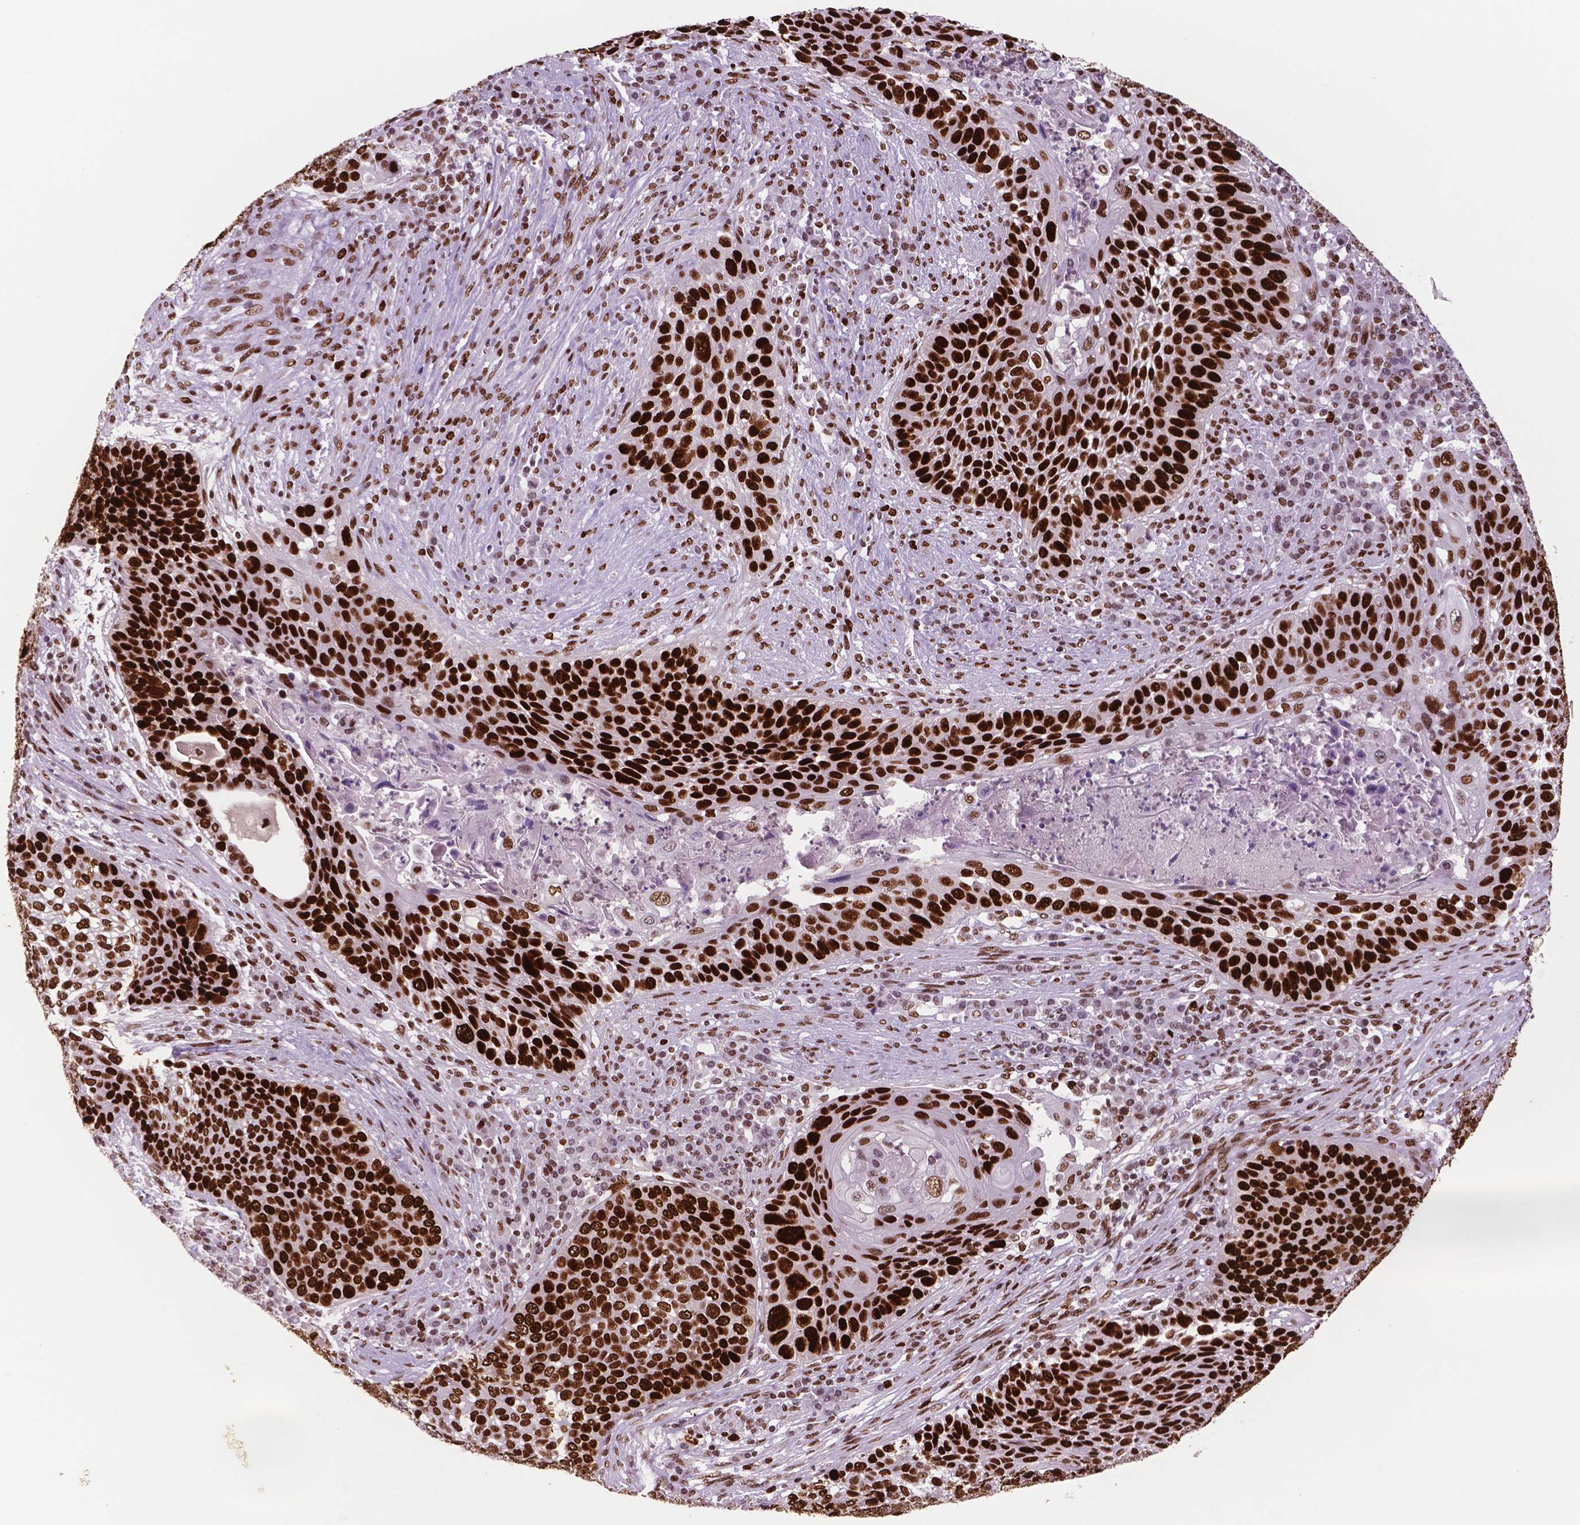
{"staining": {"intensity": "strong", "quantity": ">75%", "location": "nuclear"}, "tissue": "lung cancer", "cell_type": "Tumor cells", "image_type": "cancer", "snomed": [{"axis": "morphology", "description": "Squamous cell carcinoma, NOS"}, {"axis": "morphology", "description": "Squamous cell carcinoma, metastatic, NOS"}, {"axis": "topography", "description": "Lung"}, {"axis": "topography", "description": "Pleura, NOS"}], "caption": "An image of human squamous cell carcinoma (lung) stained for a protein displays strong nuclear brown staining in tumor cells.", "gene": "MSH6", "patient": {"sex": "male", "age": 72}}